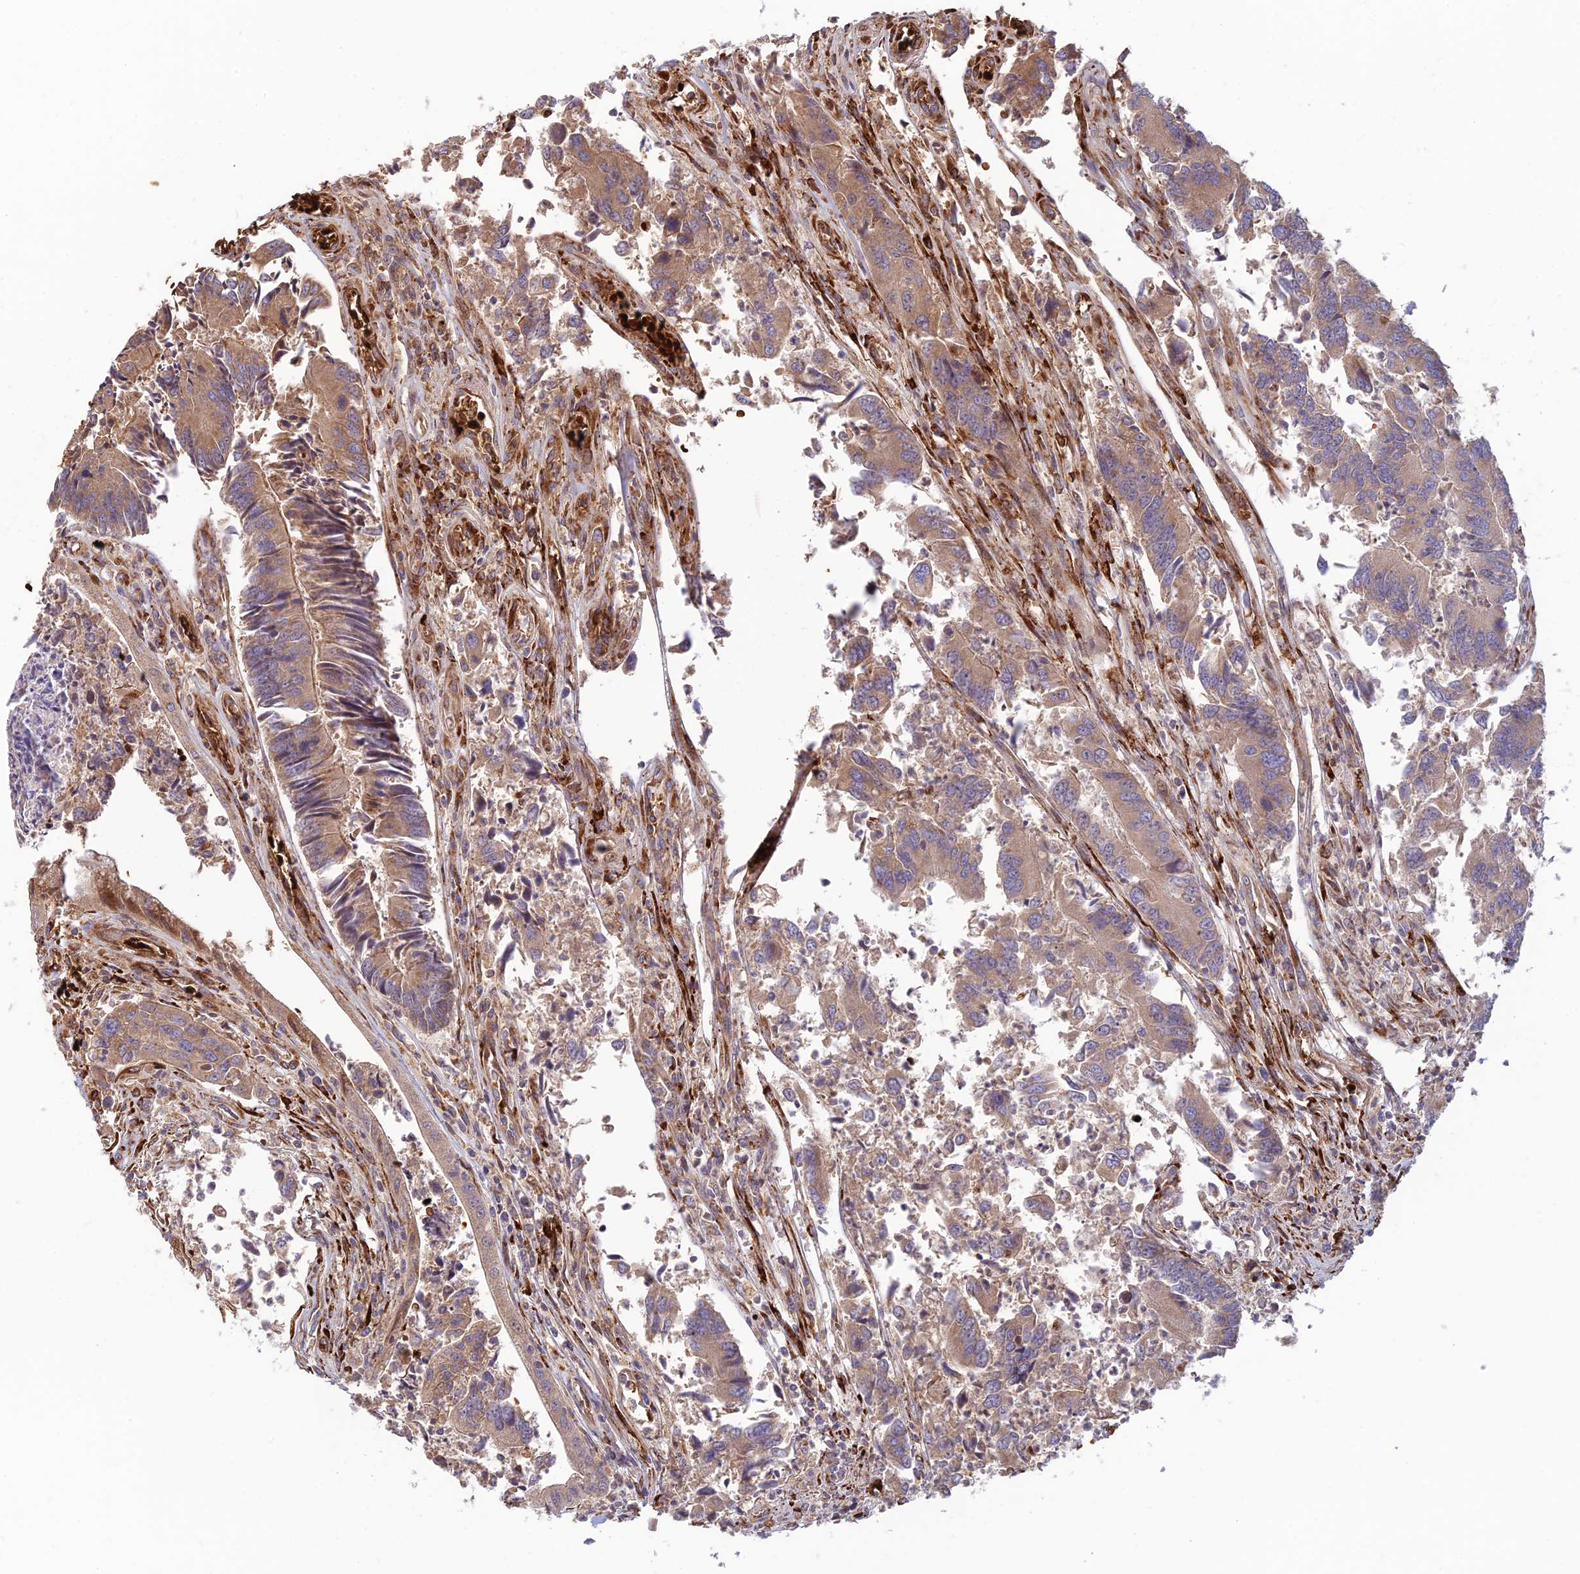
{"staining": {"intensity": "weak", "quantity": ">75%", "location": "cytoplasmic/membranous"}, "tissue": "colorectal cancer", "cell_type": "Tumor cells", "image_type": "cancer", "snomed": [{"axis": "morphology", "description": "Adenocarcinoma, NOS"}, {"axis": "topography", "description": "Colon"}], "caption": "Weak cytoplasmic/membranous expression is seen in about >75% of tumor cells in colorectal cancer. Using DAB (3,3'-diaminobenzidine) (brown) and hematoxylin (blue) stains, captured at high magnification using brightfield microscopy.", "gene": "UFSP2", "patient": {"sex": "female", "age": 67}}